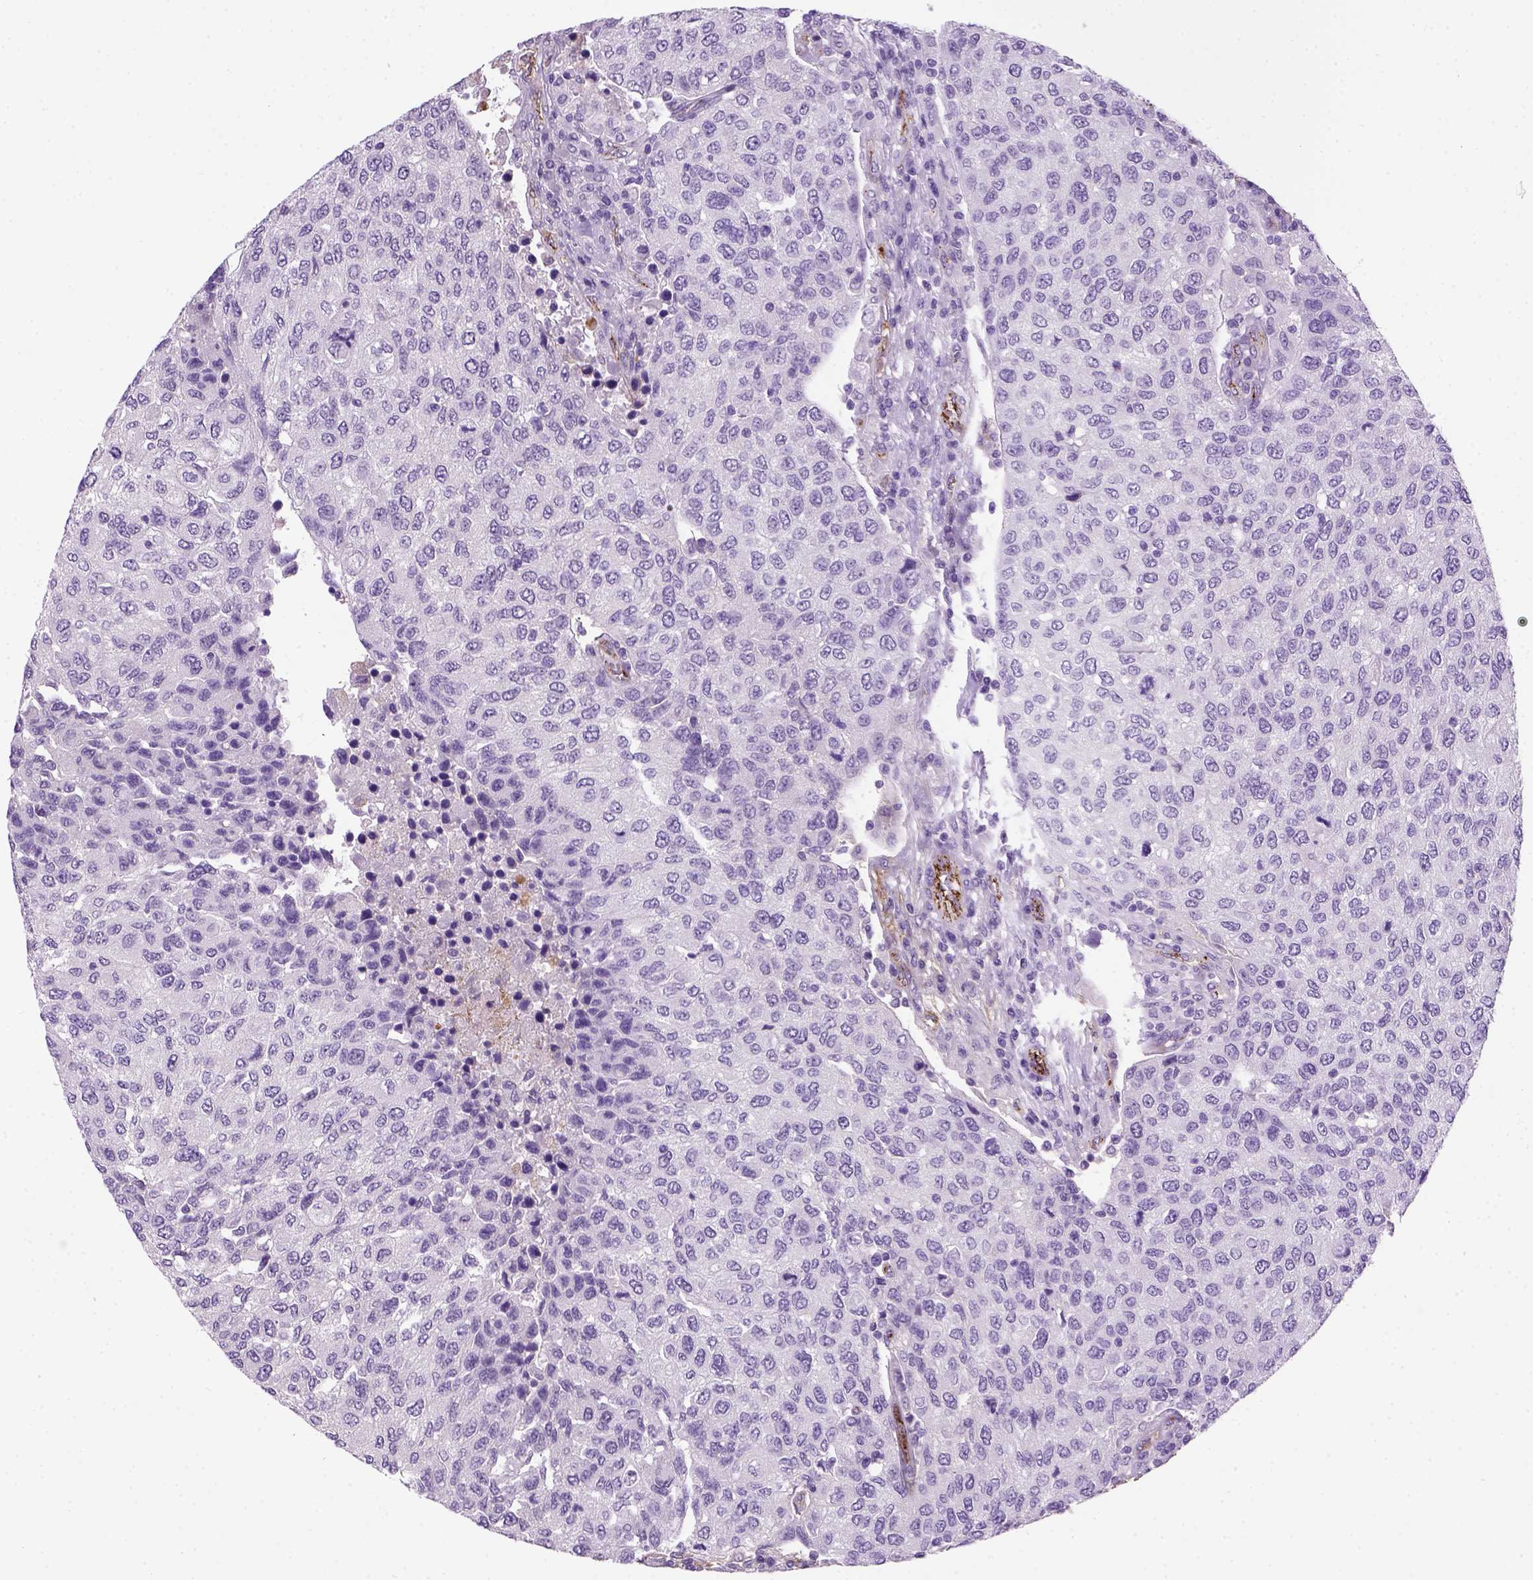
{"staining": {"intensity": "negative", "quantity": "none", "location": "none"}, "tissue": "urothelial cancer", "cell_type": "Tumor cells", "image_type": "cancer", "snomed": [{"axis": "morphology", "description": "Urothelial carcinoma, High grade"}, {"axis": "topography", "description": "Urinary bladder"}], "caption": "This is a micrograph of immunohistochemistry staining of urothelial cancer, which shows no staining in tumor cells.", "gene": "VWF", "patient": {"sex": "female", "age": 78}}